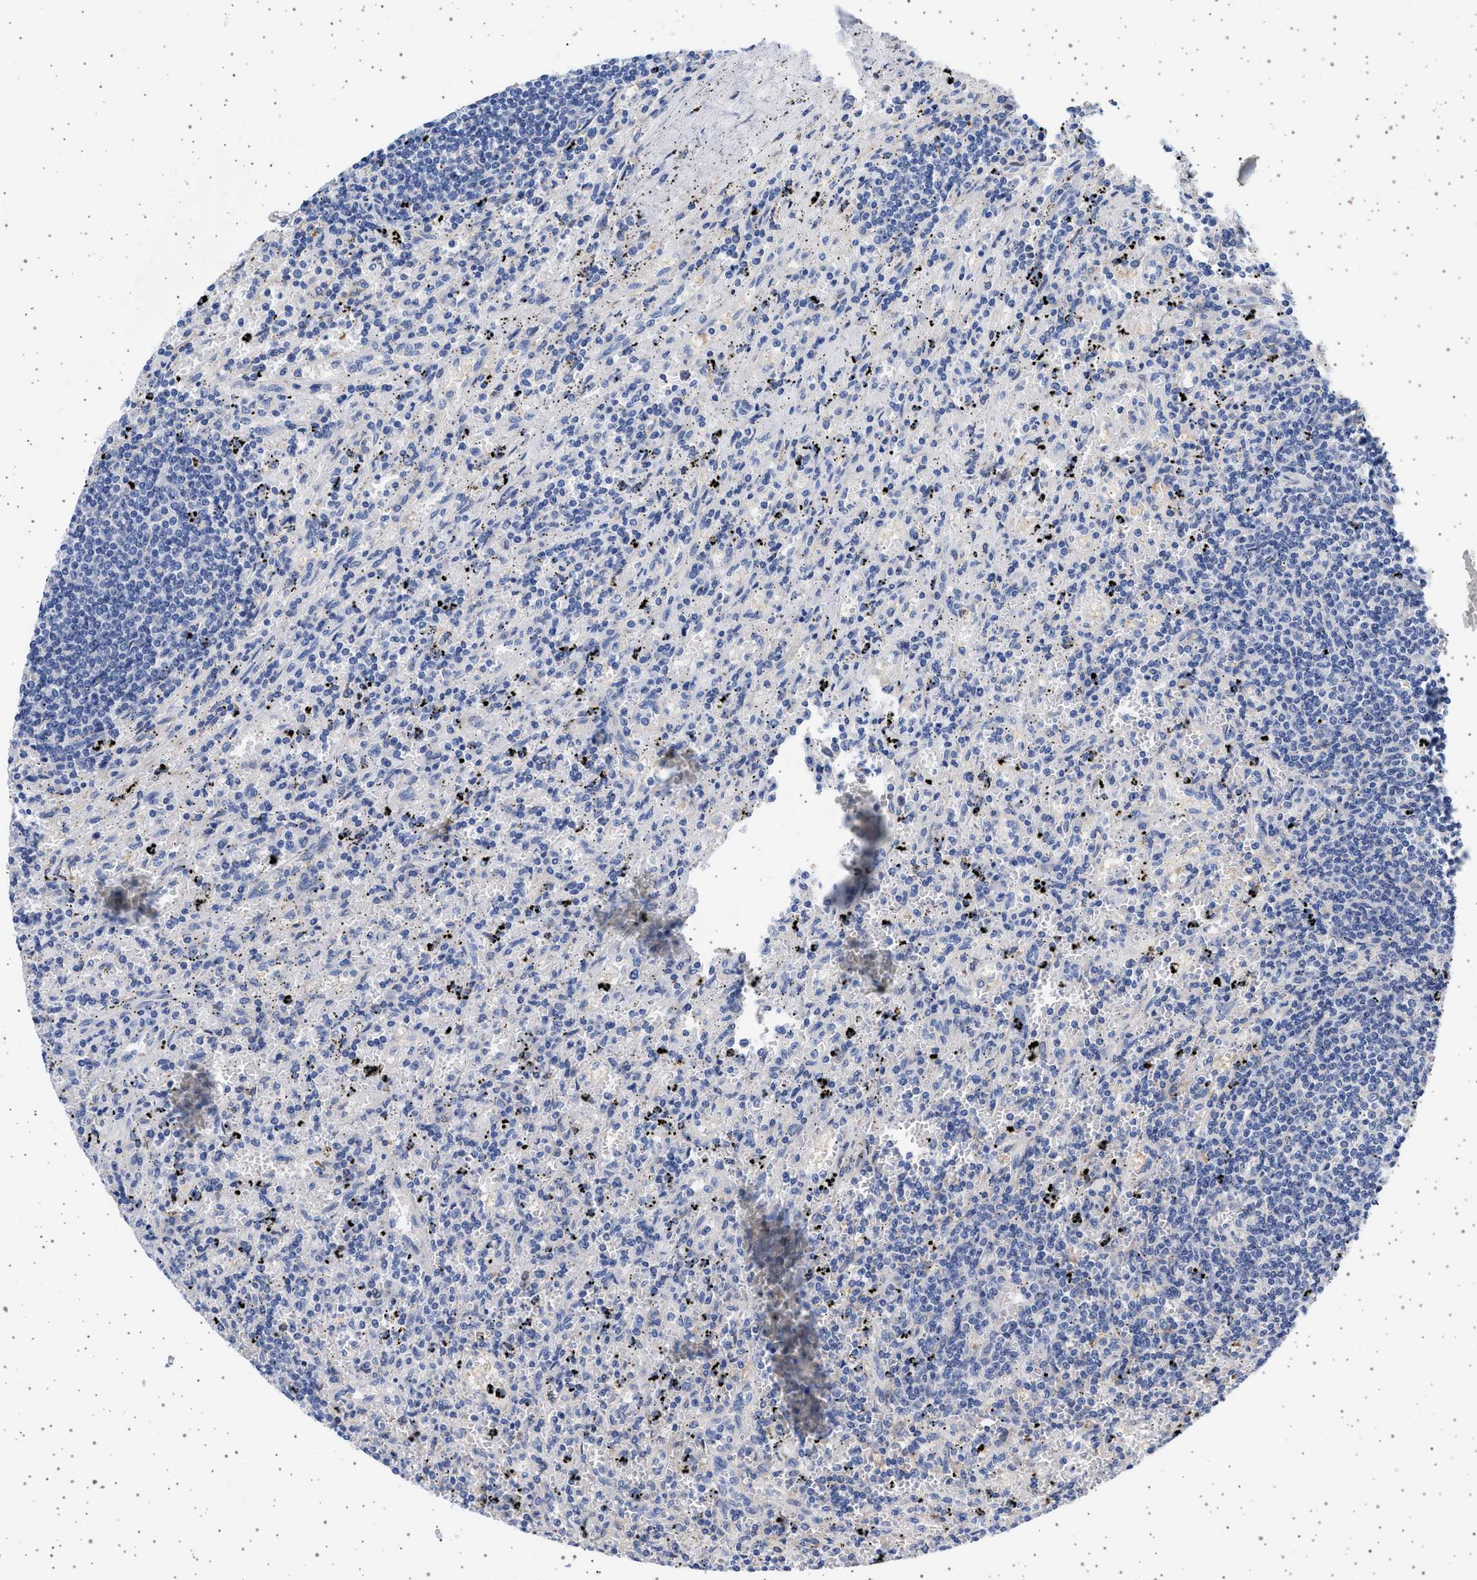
{"staining": {"intensity": "negative", "quantity": "none", "location": "none"}, "tissue": "lymphoma", "cell_type": "Tumor cells", "image_type": "cancer", "snomed": [{"axis": "morphology", "description": "Malignant lymphoma, non-Hodgkin's type, Low grade"}, {"axis": "topography", "description": "Spleen"}], "caption": "This histopathology image is of malignant lymphoma, non-Hodgkin's type (low-grade) stained with IHC to label a protein in brown with the nuclei are counter-stained blue. There is no expression in tumor cells.", "gene": "TRMT10B", "patient": {"sex": "male", "age": 76}}